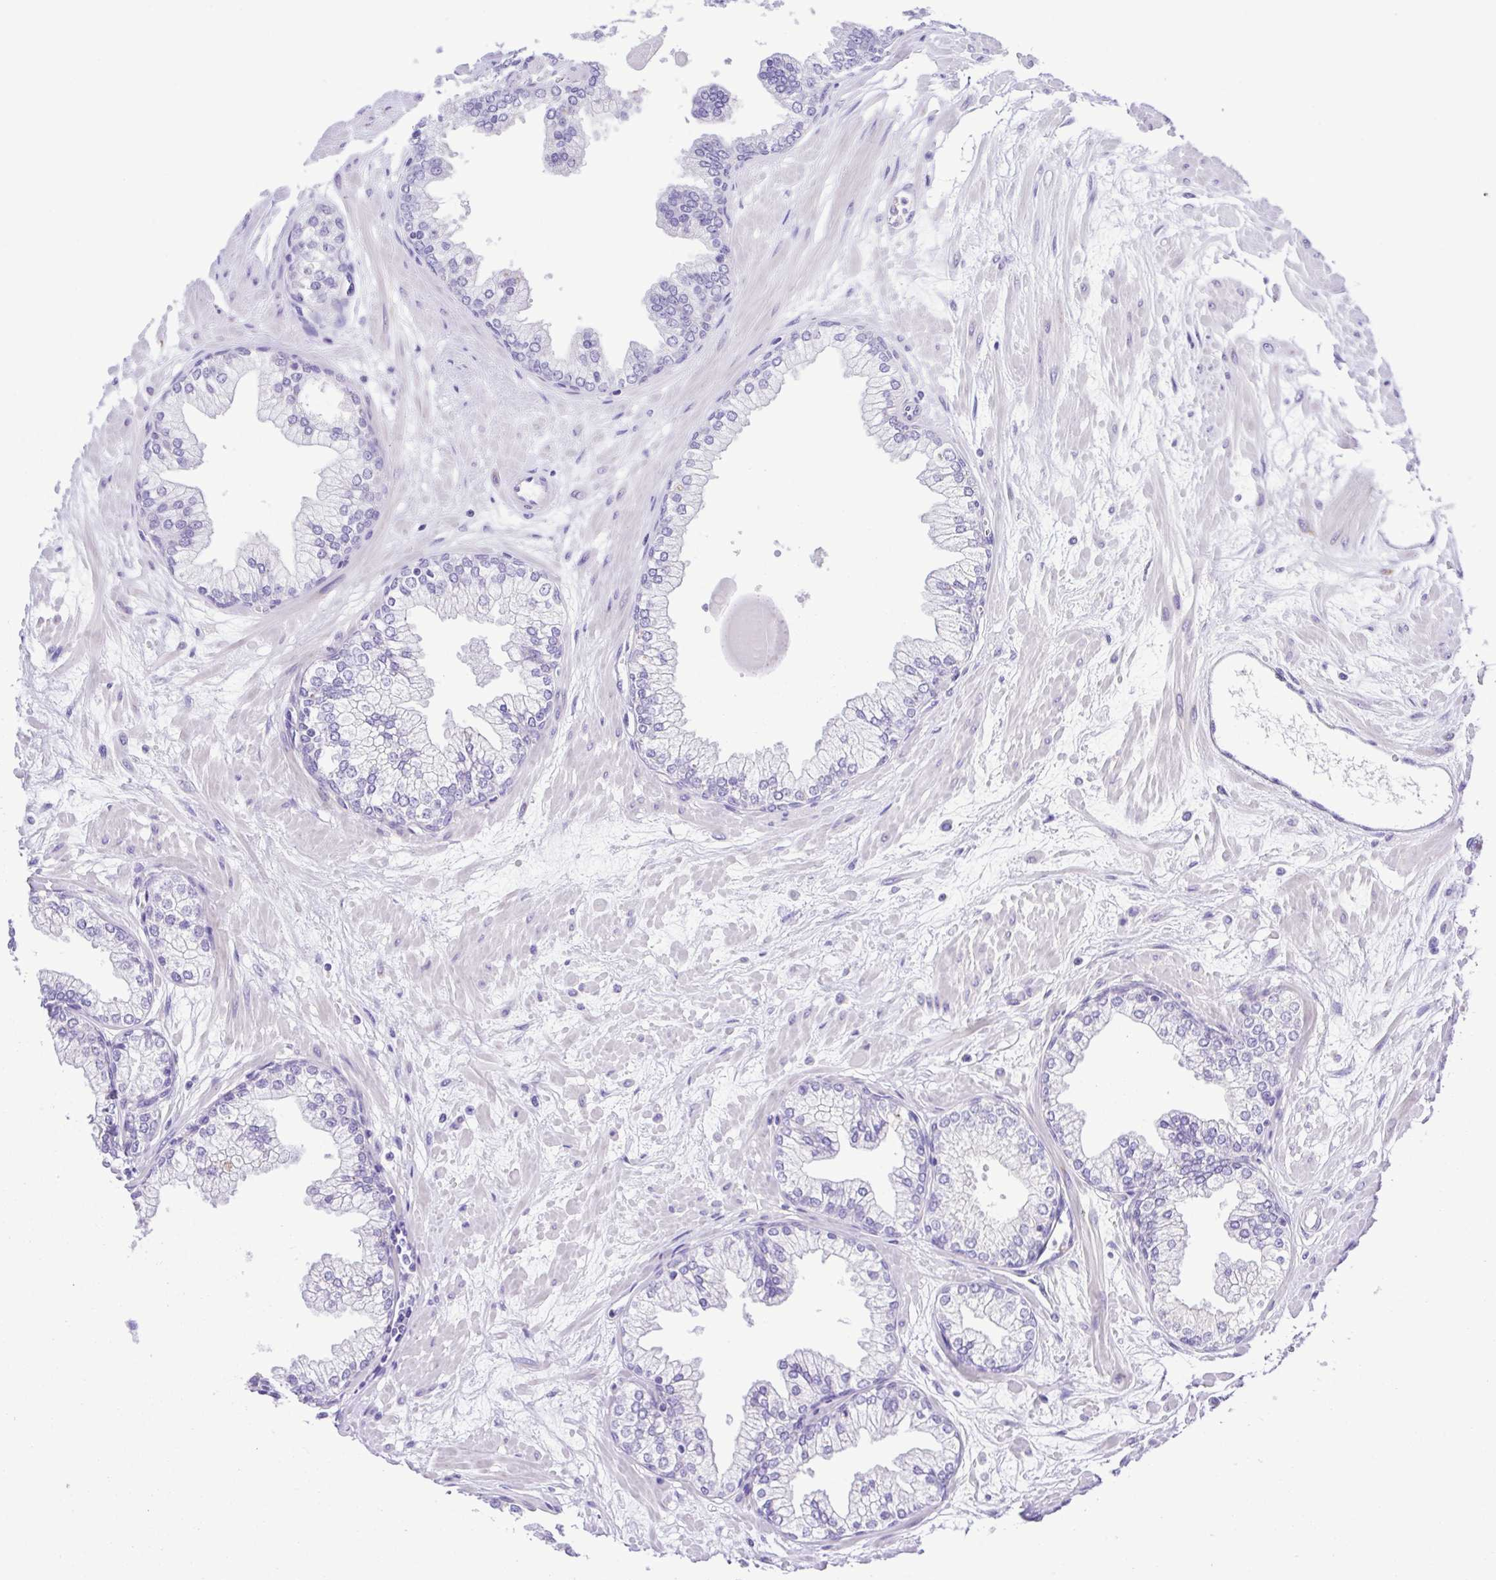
{"staining": {"intensity": "negative", "quantity": "none", "location": "none"}, "tissue": "prostate", "cell_type": "Glandular cells", "image_type": "normal", "snomed": [{"axis": "morphology", "description": "Normal tissue, NOS"}, {"axis": "topography", "description": "Prostate"}, {"axis": "topography", "description": "Peripheral nerve tissue"}], "caption": "IHC of normal prostate displays no staining in glandular cells.", "gene": "SYT1", "patient": {"sex": "male", "age": 61}}